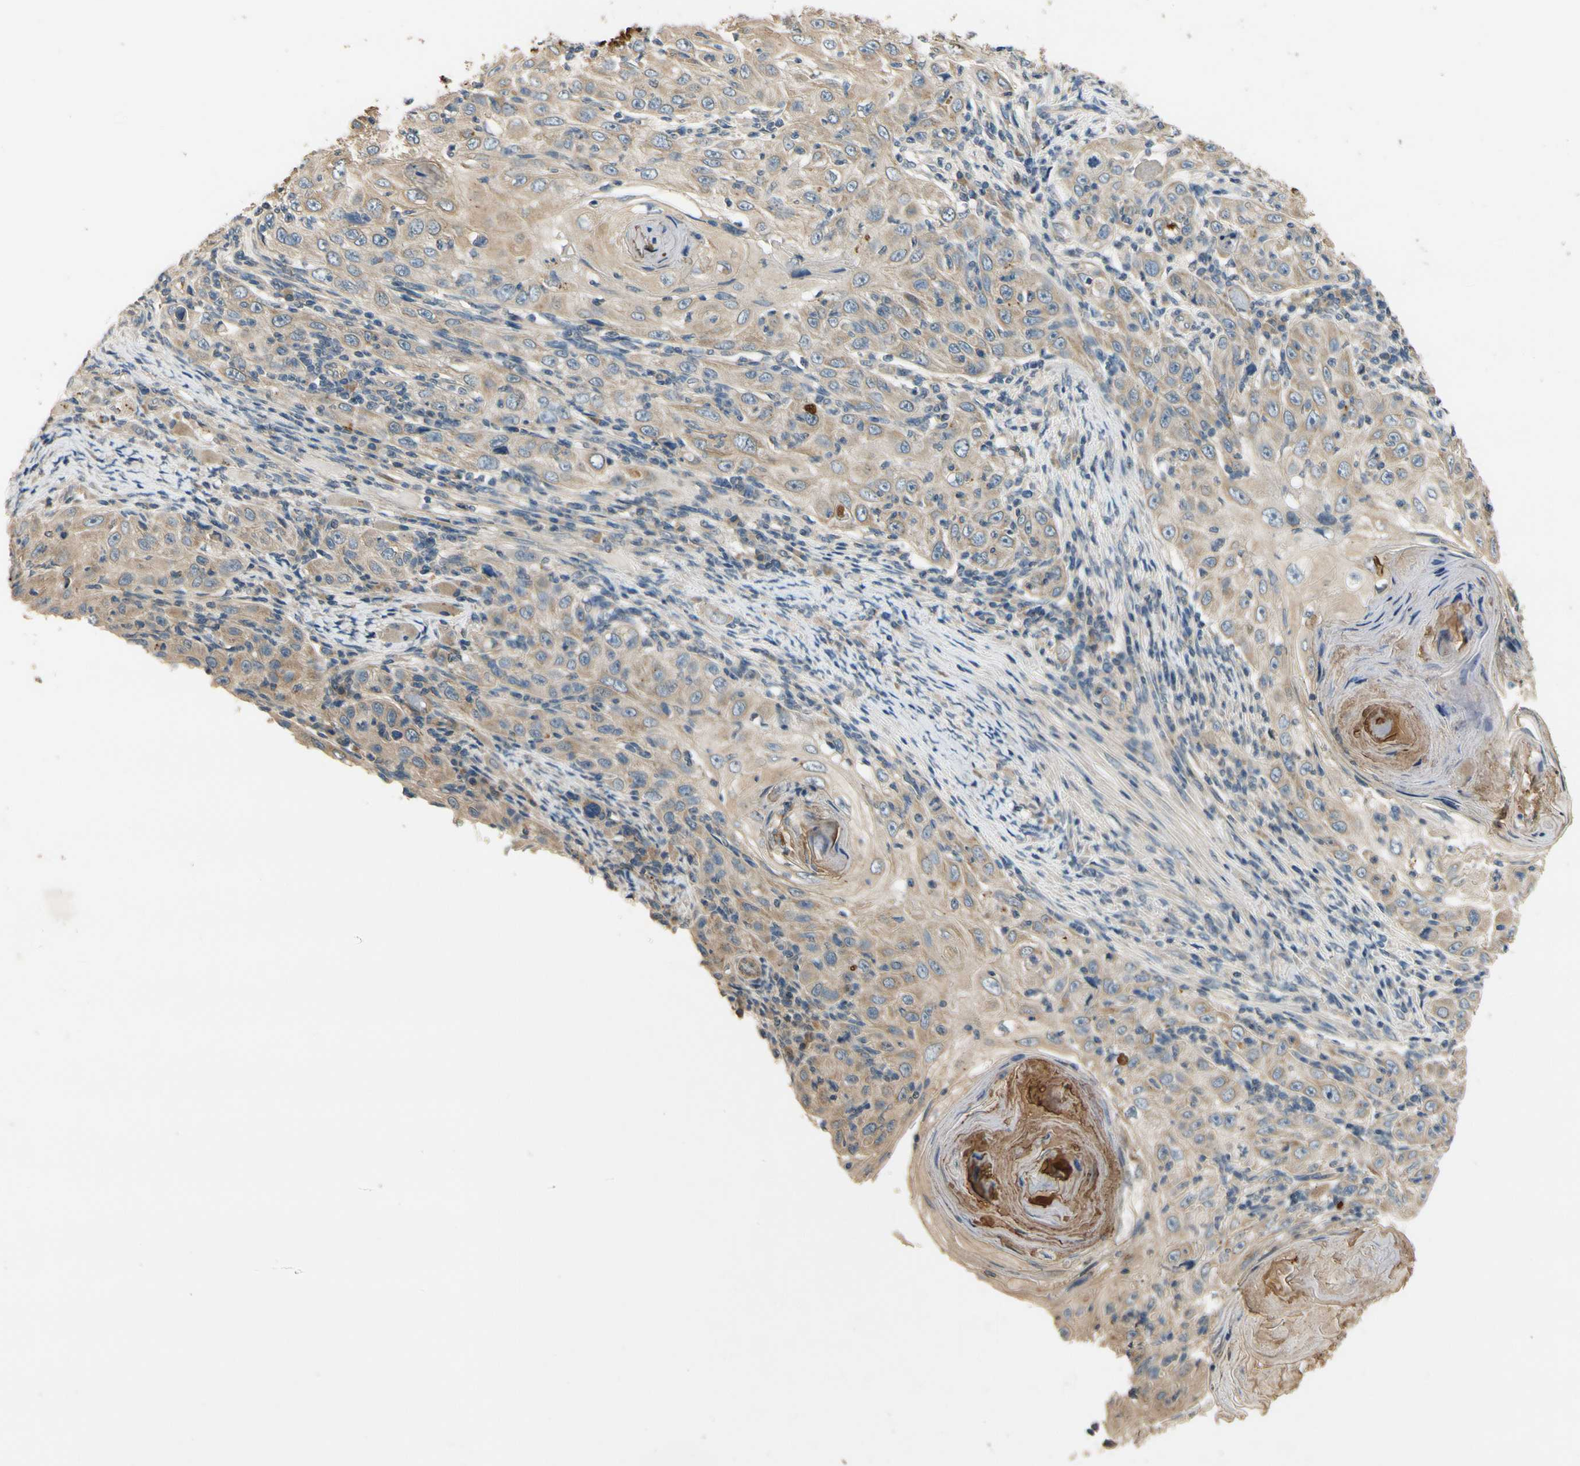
{"staining": {"intensity": "weak", "quantity": ">75%", "location": "cytoplasmic/membranous"}, "tissue": "skin cancer", "cell_type": "Tumor cells", "image_type": "cancer", "snomed": [{"axis": "morphology", "description": "Squamous cell carcinoma, NOS"}, {"axis": "topography", "description": "Skin"}], "caption": "Immunohistochemistry (IHC) (DAB) staining of human squamous cell carcinoma (skin) shows weak cytoplasmic/membranous protein expression in about >75% of tumor cells.", "gene": "ALKBH3", "patient": {"sex": "female", "age": 88}}